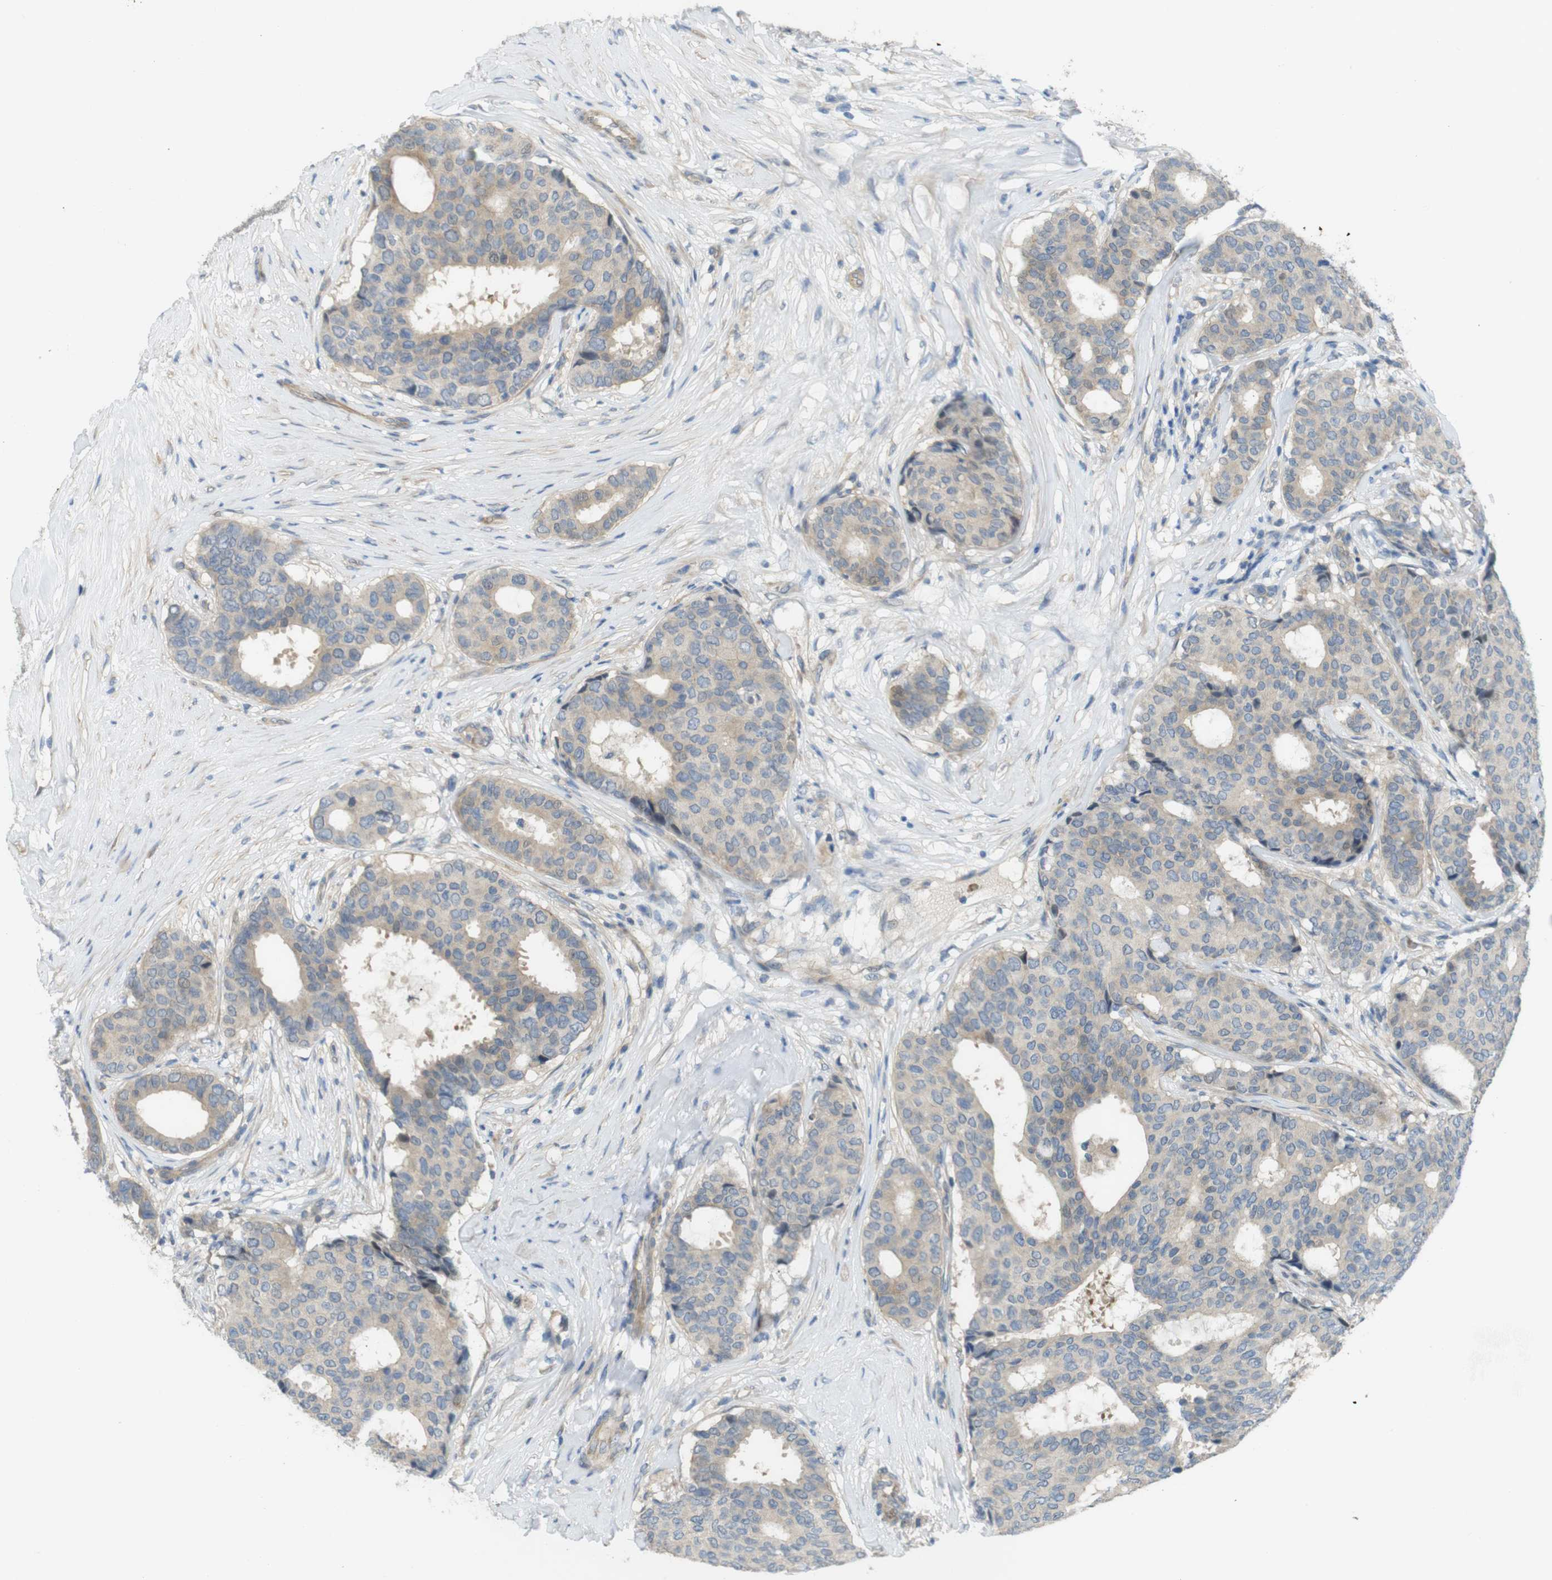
{"staining": {"intensity": "weak", "quantity": "25%-75%", "location": "cytoplasmic/membranous"}, "tissue": "breast cancer", "cell_type": "Tumor cells", "image_type": "cancer", "snomed": [{"axis": "morphology", "description": "Duct carcinoma"}, {"axis": "topography", "description": "Breast"}], "caption": "Immunohistochemical staining of human invasive ductal carcinoma (breast) reveals low levels of weak cytoplasmic/membranous positivity in approximately 25%-75% of tumor cells.", "gene": "ABHD15", "patient": {"sex": "female", "age": 75}}